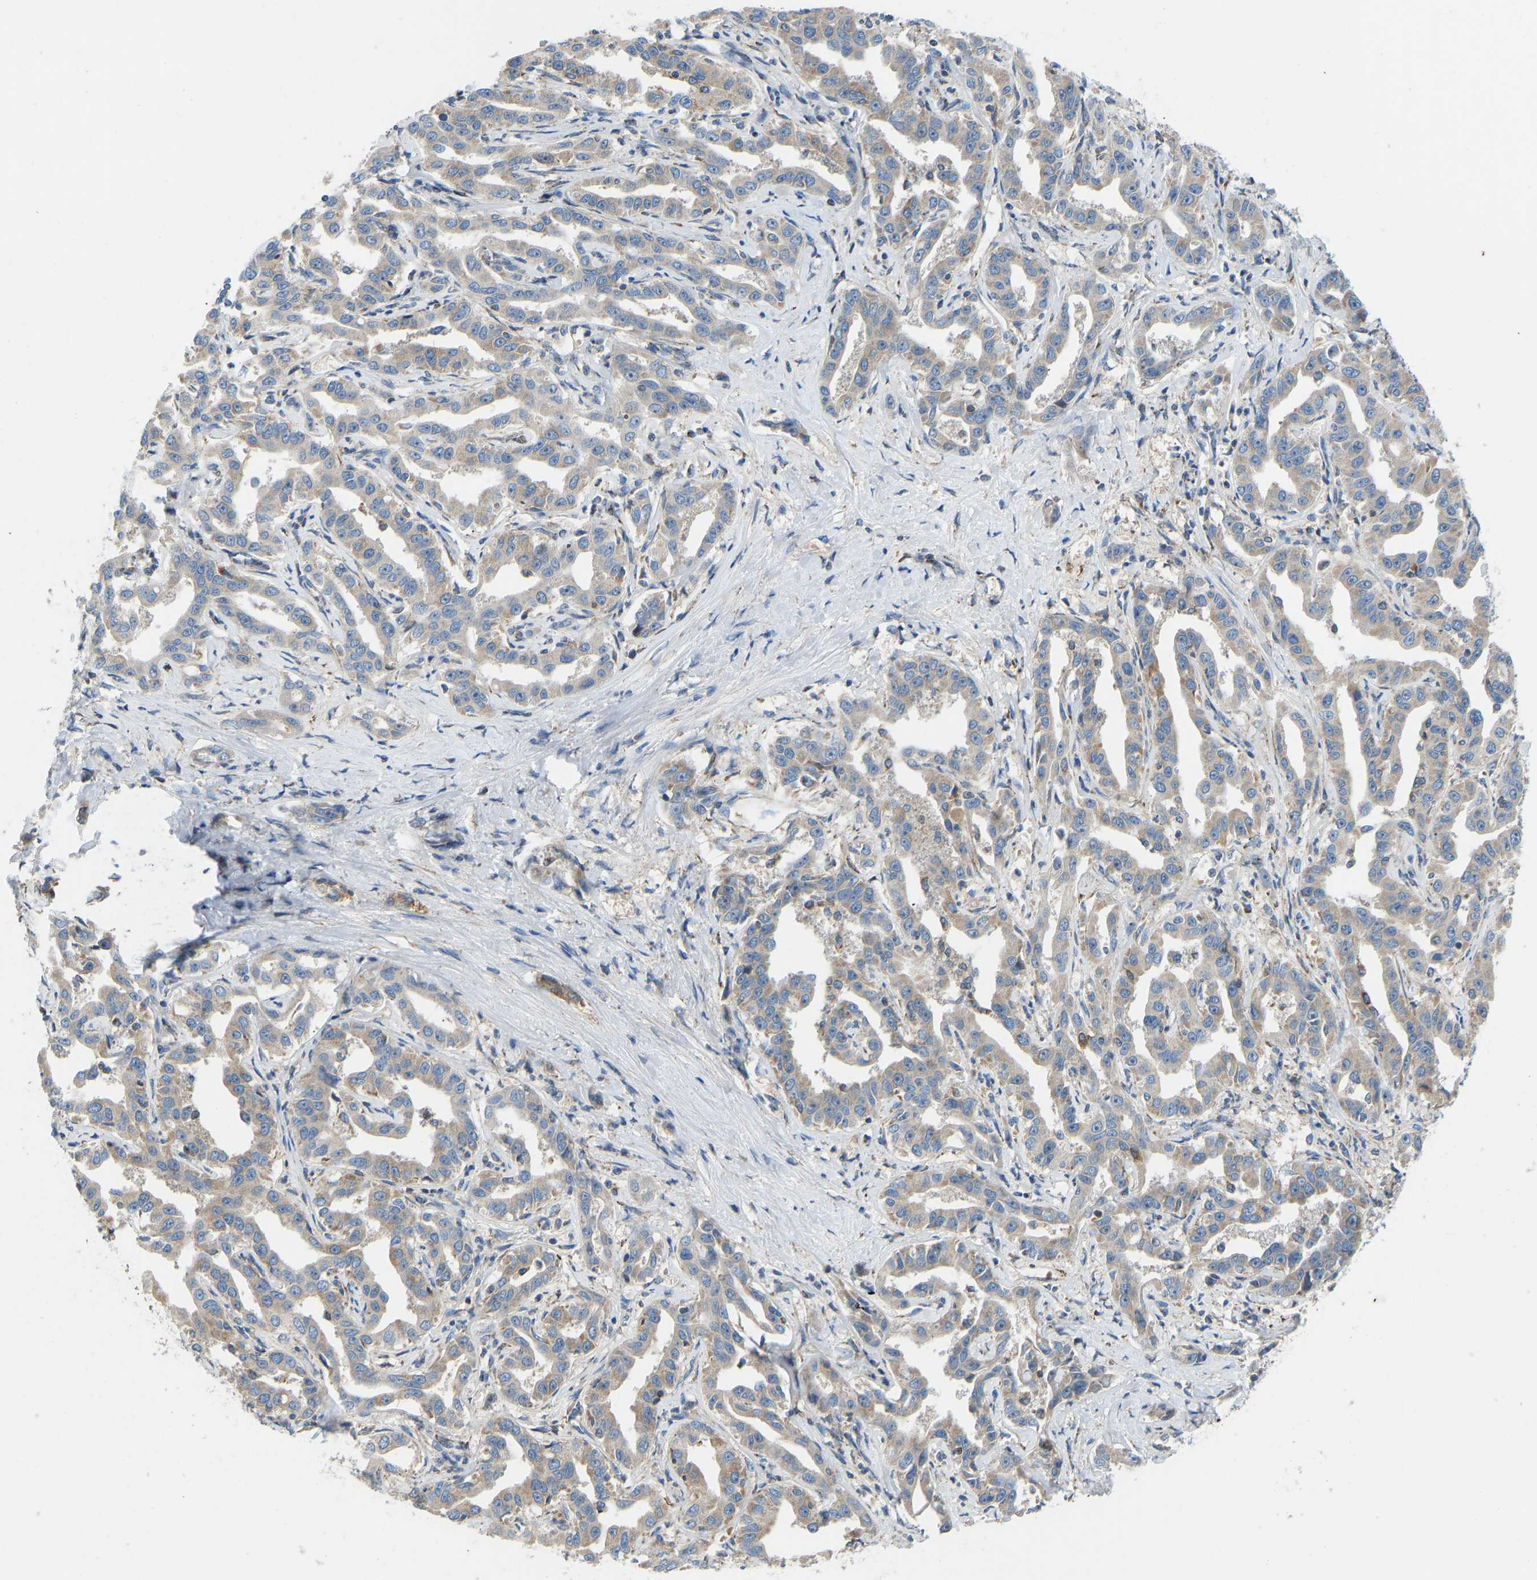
{"staining": {"intensity": "weak", "quantity": "<25%", "location": "cytoplasmic/membranous"}, "tissue": "liver cancer", "cell_type": "Tumor cells", "image_type": "cancer", "snomed": [{"axis": "morphology", "description": "Cholangiocarcinoma"}, {"axis": "topography", "description": "Liver"}], "caption": "DAB immunohistochemical staining of liver cholangiocarcinoma reveals no significant staining in tumor cells.", "gene": "RBP1", "patient": {"sex": "male", "age": 59}}